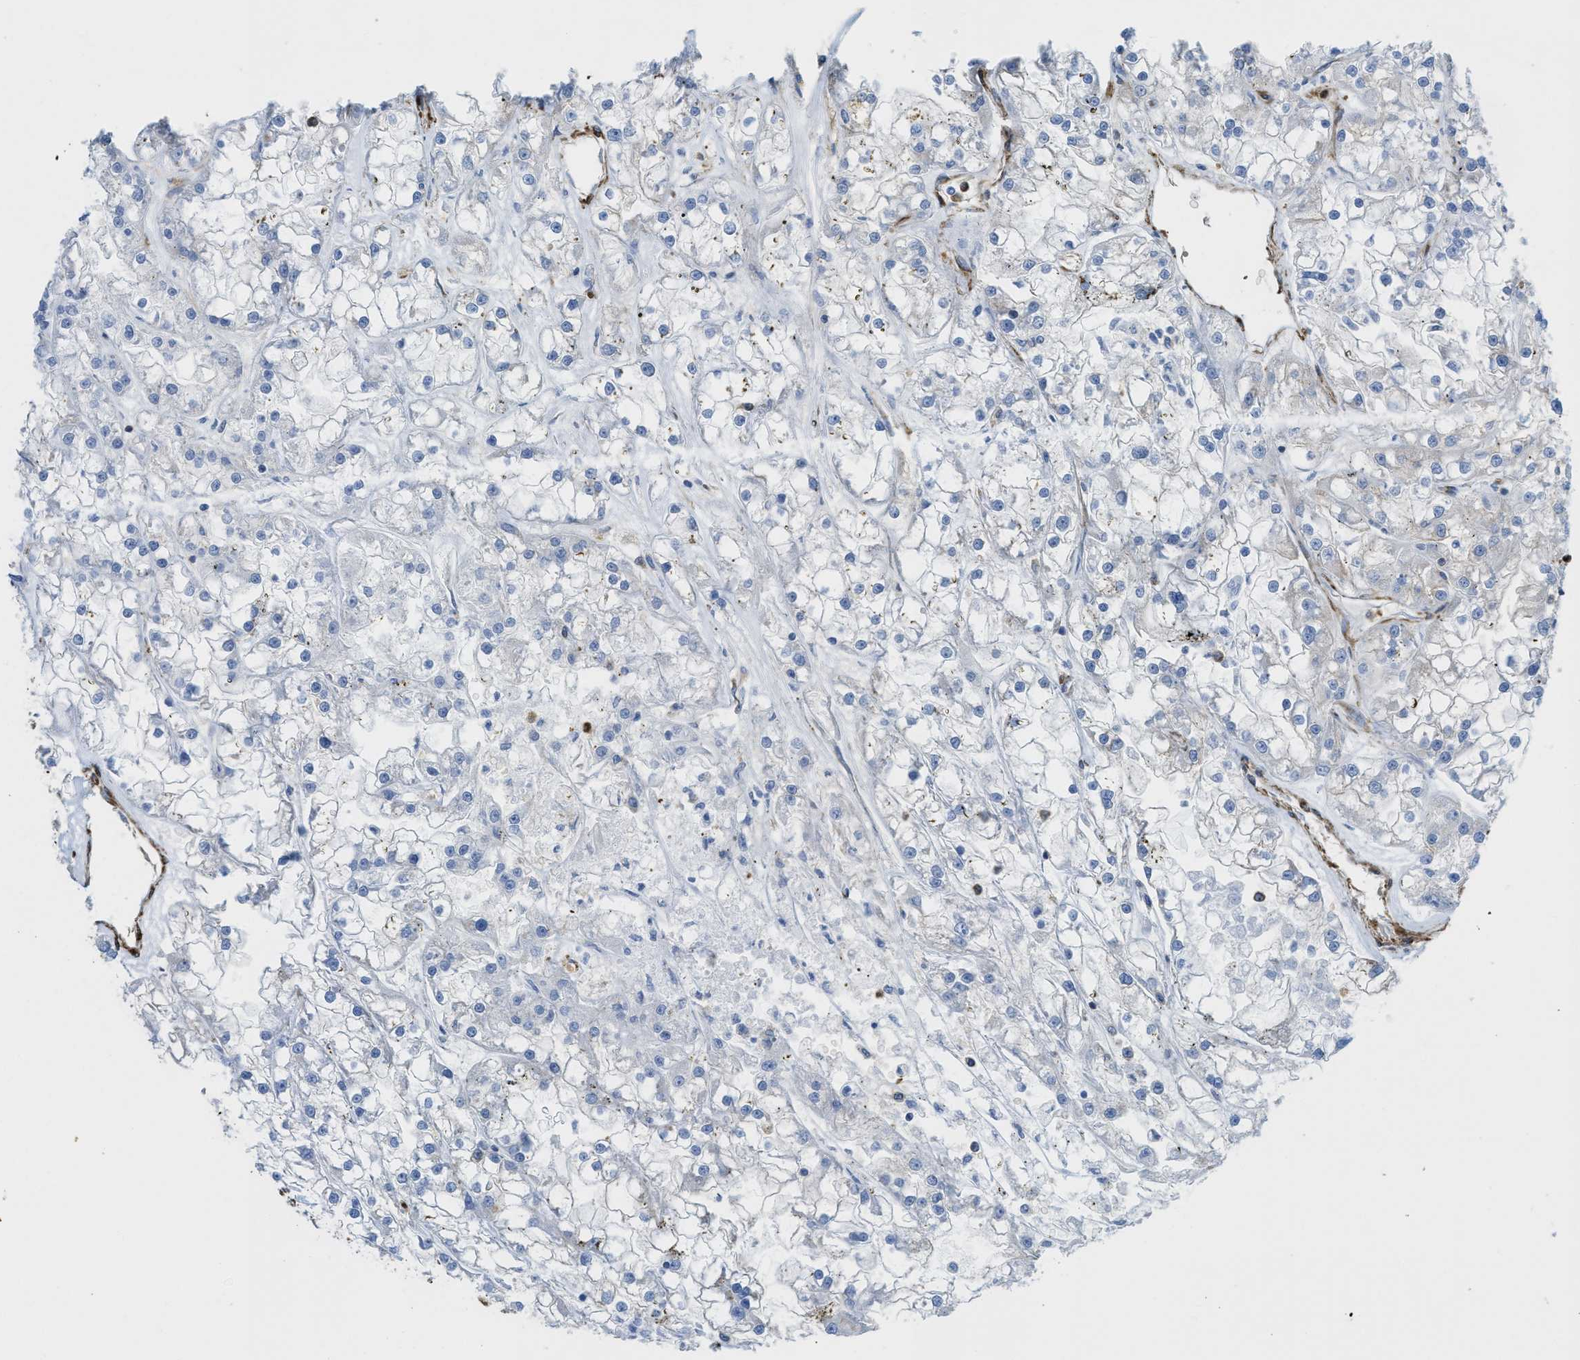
{"staining": {"intensity": "negative", "quantity": "none", "location": "none"}, "tissue": "renal cancer", "cell_type": "Tumor cells", "image_type": "cancer", "snomed": [{"axis": "morphology", "description": "Adenocarcinoma, NOS"}, {"axis": "topography", "description": "Kidney"}], "caption": "Renal cancer was stained to show a protein in brown. There is no significant expression in tumor cells.", "gene": "HIP1", "patient": {"sex": "female", "age": 52}}